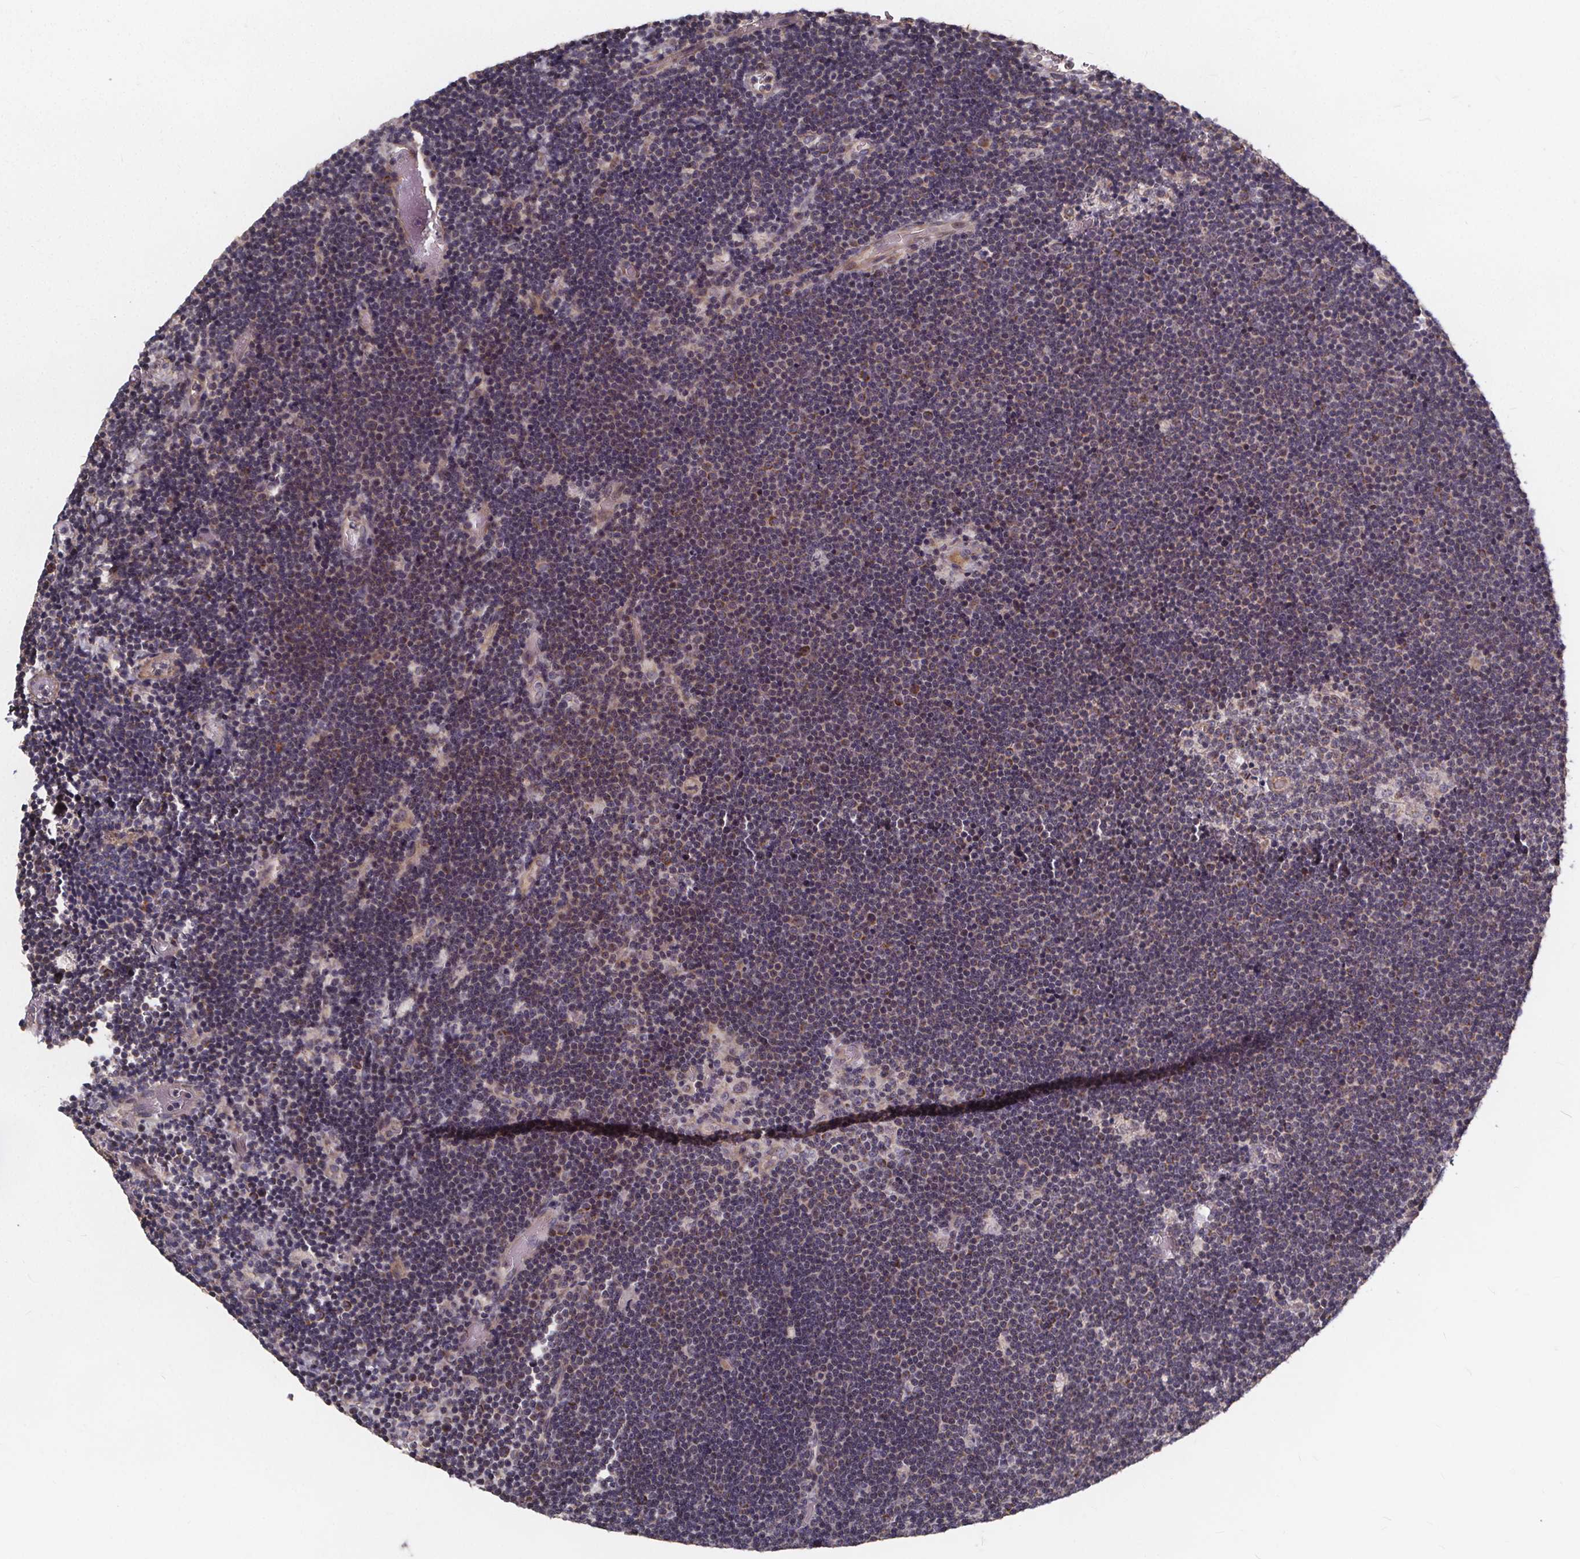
{"staining": {"intensity": "negative", "quantity": "none", "location": "none"}, "tissue": "lymphoma", "cell_type": "Tumor cells", "image_type": "cancer", "snomed": [{"axis": "morphology", "description": "Malignant lymphoma, non-Hodgkin's type, Low grade"}, {"axis": "topography", "description": "Brain"}], "caption": "Immunohistochemical staining of human lymphoma displays no significant expression in tumor cells. The staining is performed using DAB (3,3'-diaminobenzidine) brown chromogen with nuclei counter-stained in using hematoxylin.", "gene": "YME1L1", "patient": {"sex": "female", "age": 66}}